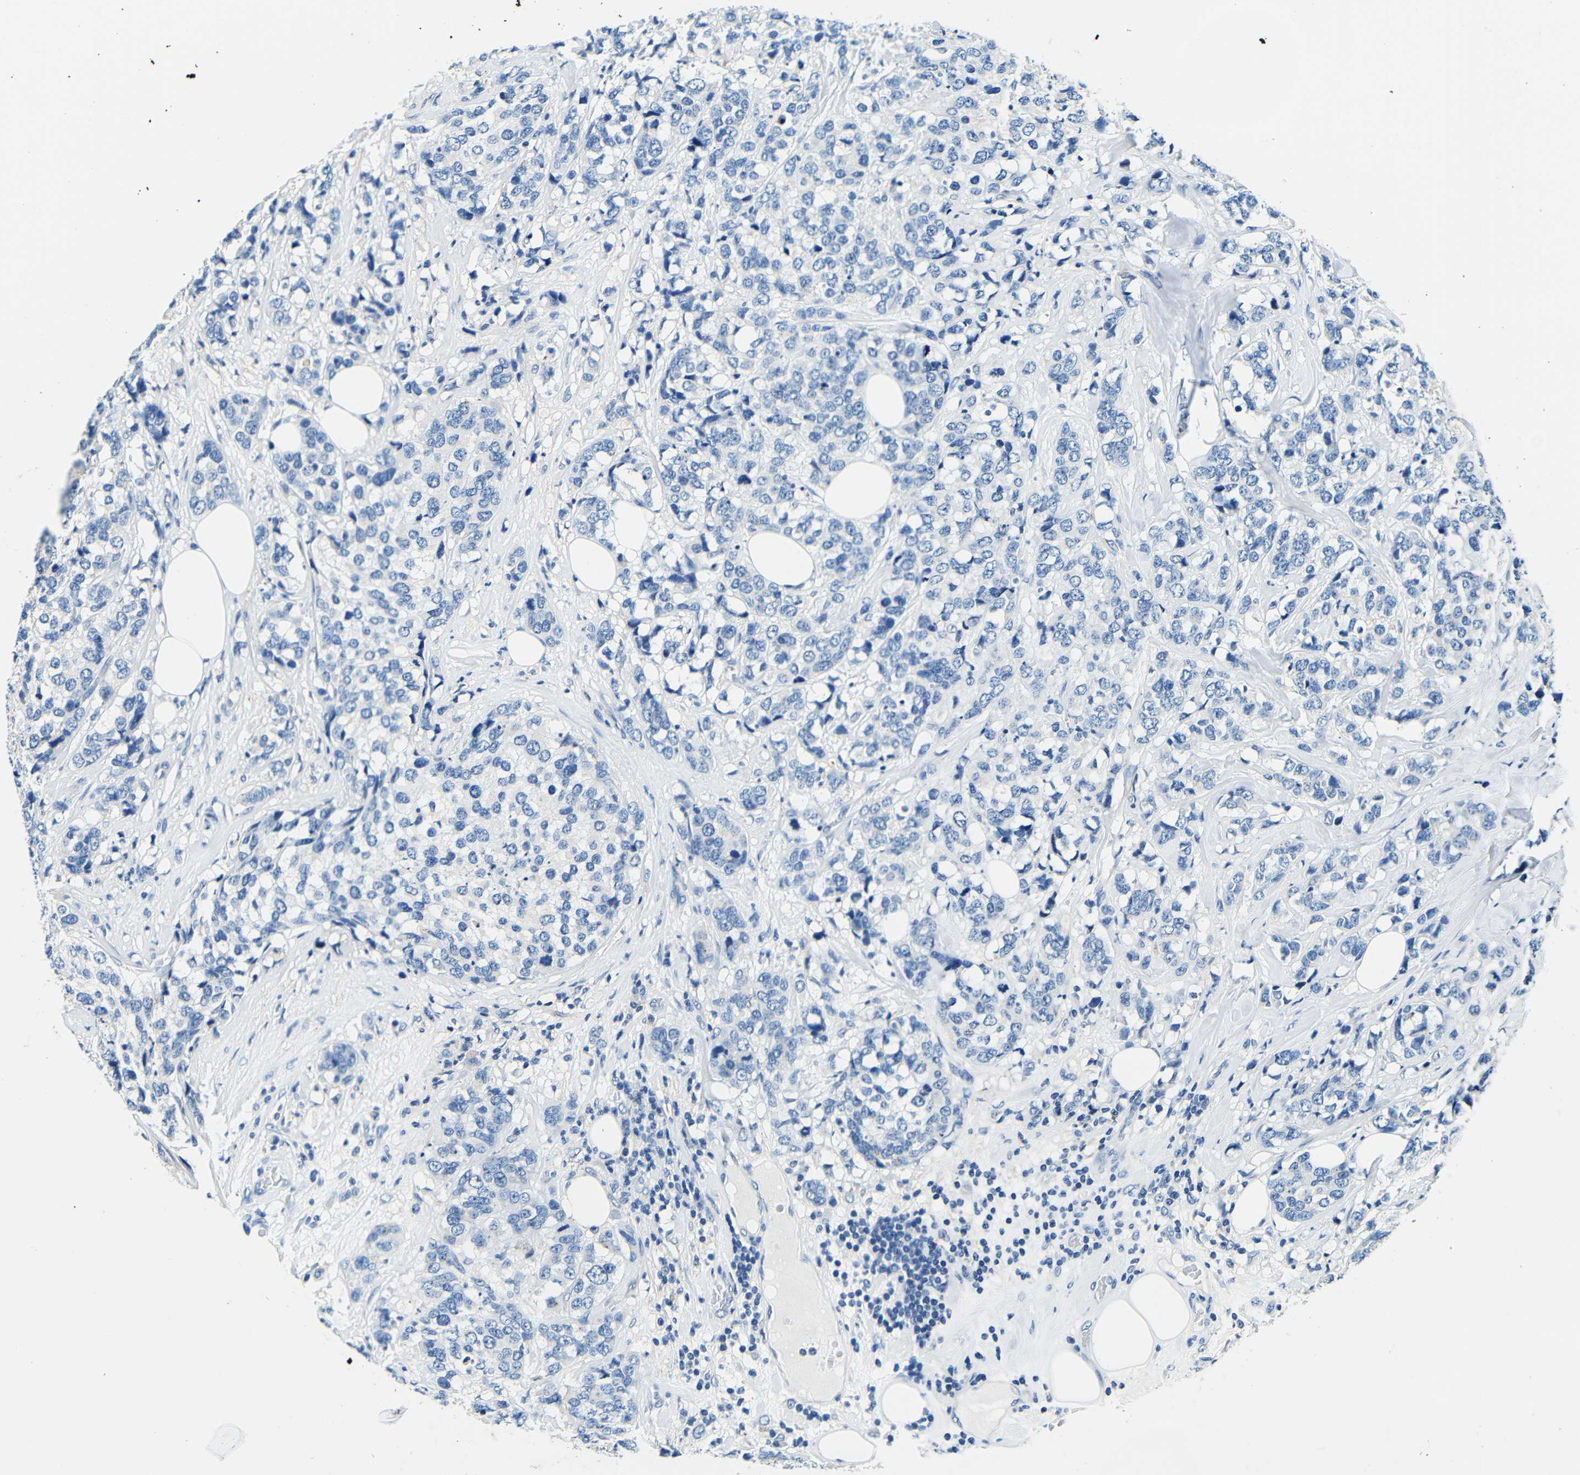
{"staining": {"intensity": "negative", "quantity": "none", "location": "none"}, "tissue": "breast cancer", "cell_type": "Tumor cells", "image_type": "cancer", "snomed": [{"axis": "morphology", "description": "Lobular carcinoma"}, {"axis": "topography", "description": "Breast"}], "caption": "Immunohistochemistry of human breast cancer (lobular carcinoma) reveals no positivity in tumor cells.", "gene": "FMO5", "patient": {"sex": "female", "age": 59}}